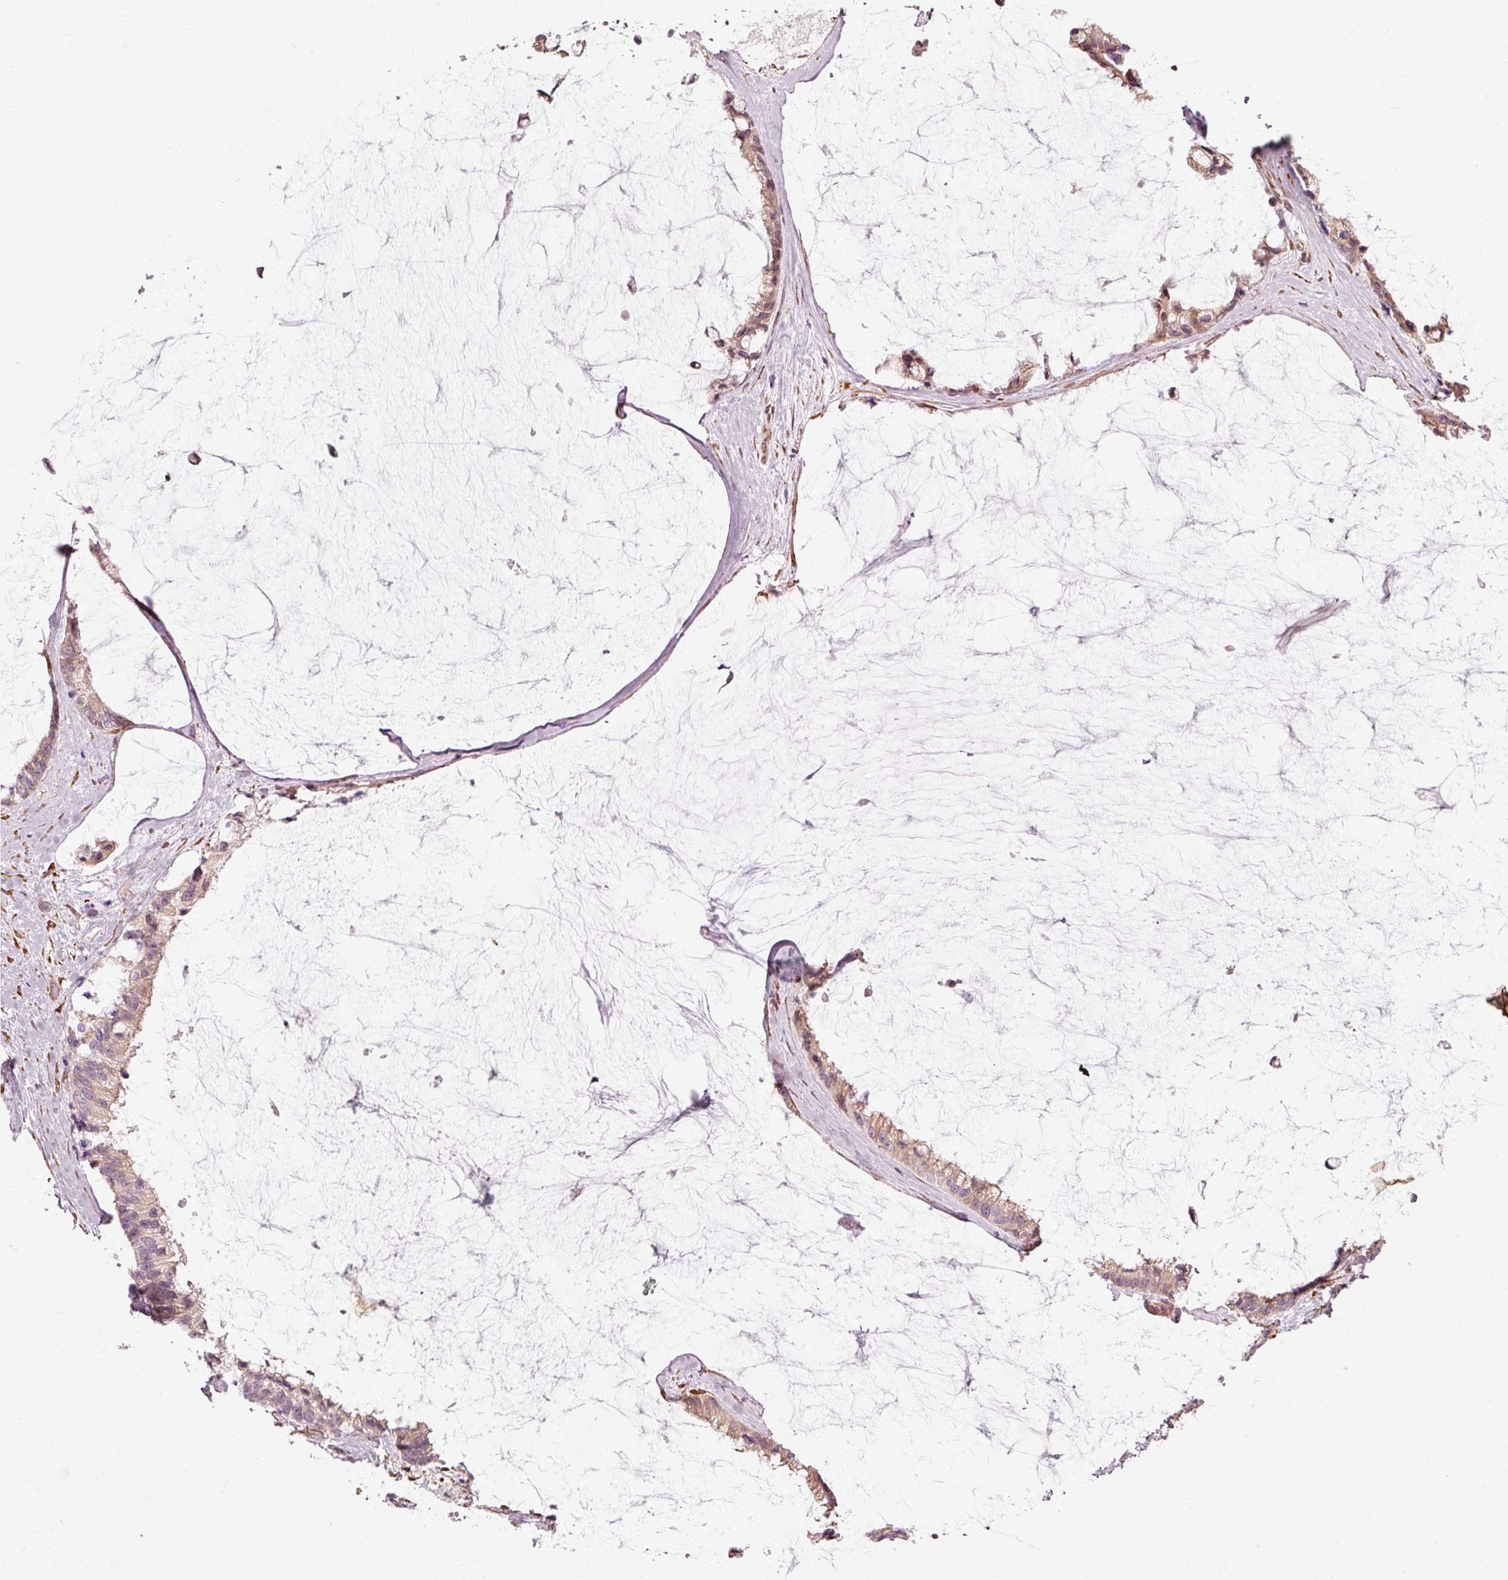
{"staining": {"intensity": "weak", "quantity": "25%-75%", "location": "cytoplasmic/membranous"}, "tissue": "ovarian cancer", "cell_type": "Tumor cells", "image_type": "cancer", "snomed": [{"axis": "morphology", "description": "Cystadenocarcinoma, mucinous, NOS"}, {"axis": "topography", "description": "Ovary"}], "caption": "An image showing weak cytoplasmic/membranous positivity in approximately 25%-75% of tumor cells in mucinous cystadenocarcinoma (ovarian), as visualized by brown immunohistochemical staining.", "gene": "RGPD5", "patient": {"sex": "female", "age": 39}}